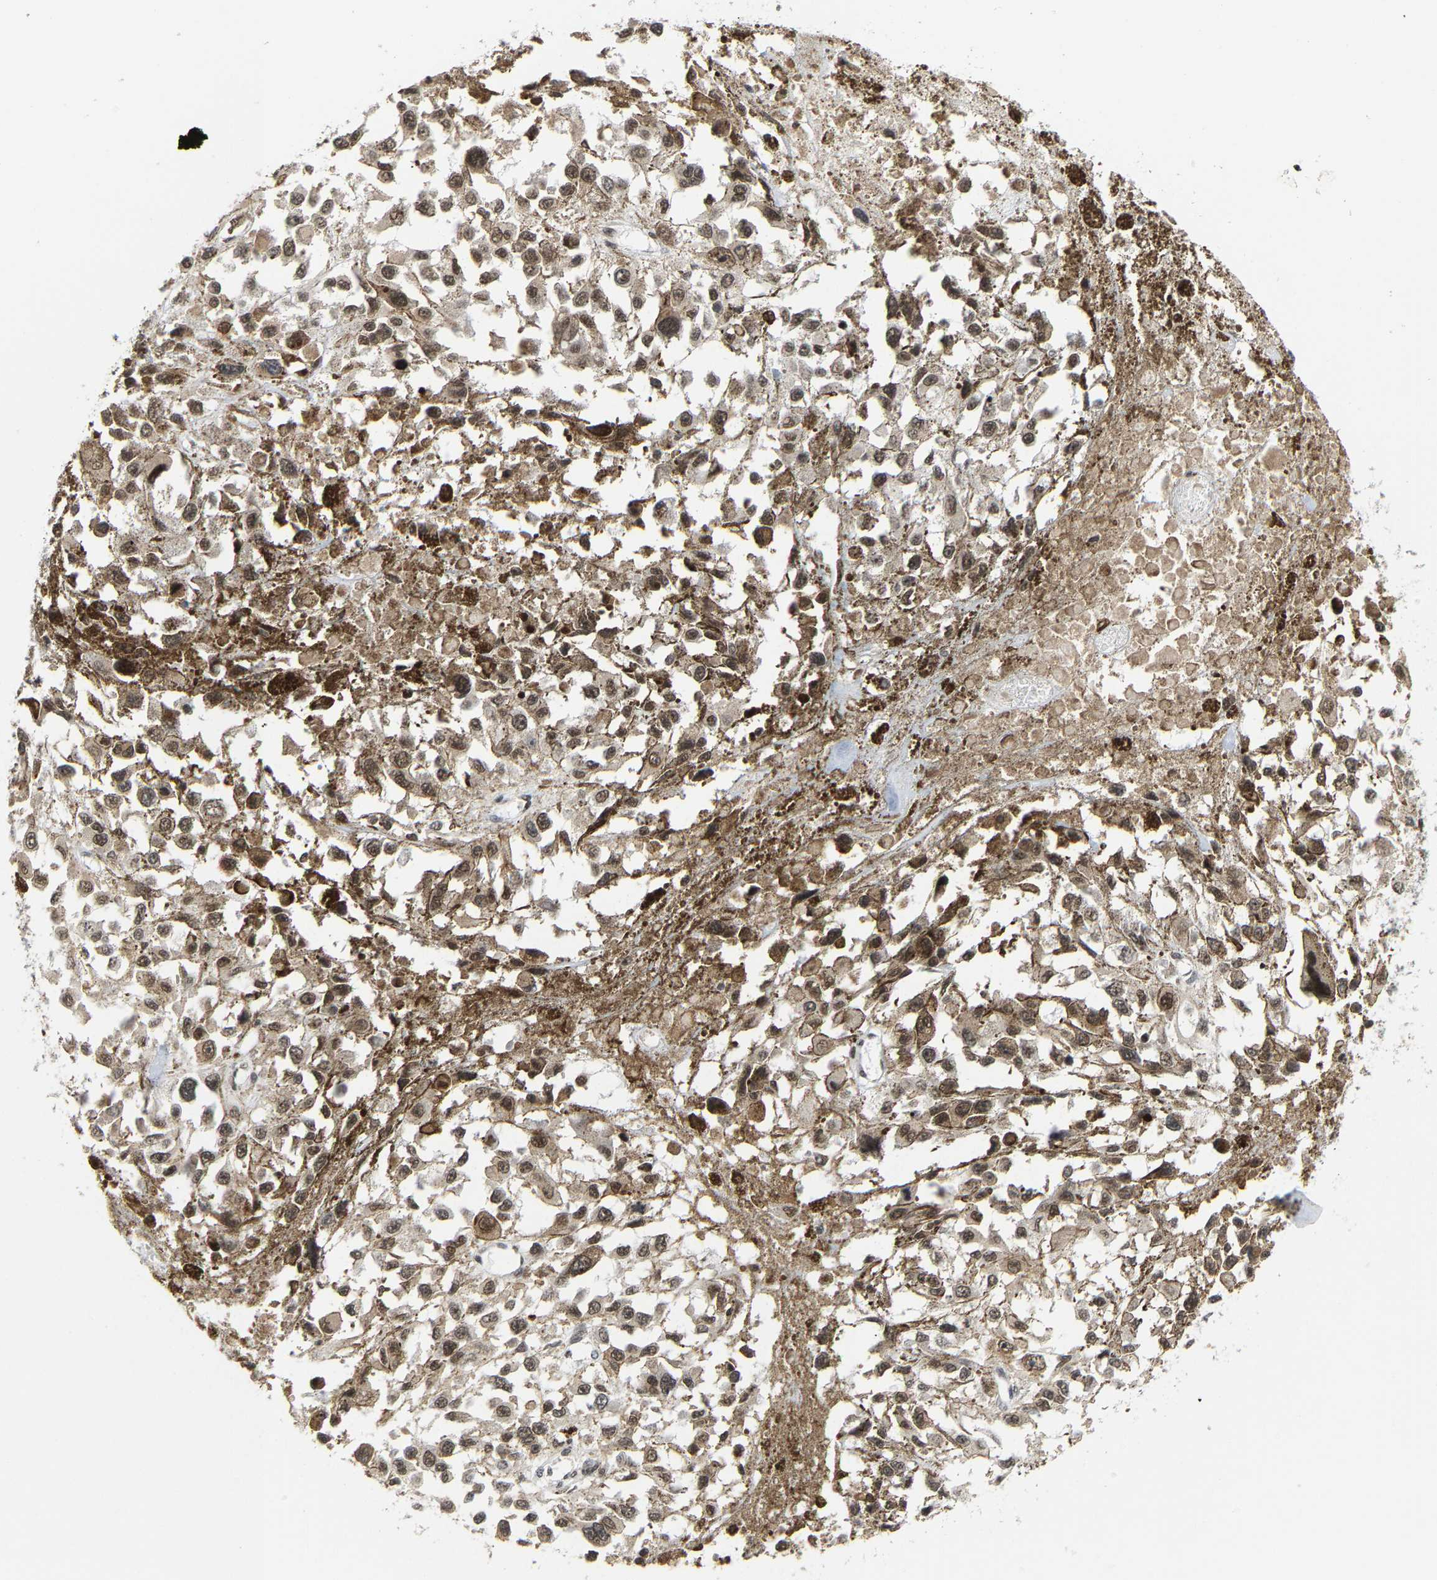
{"staining": {"intensity": "moderate", "quantity": ">75%", "location": "nuclear"}, "tissue": "melanoma", "cell_type": "Tumor cells", "image_type": "cancer", "snomed": [{"axis": "morphology", "description": "Malignant melanoma, Metastatic site"}, {"axis": "topography", "description": "Lymph node"}], "caption": "Human melanoma stained with a brown dye exhibits moderate nuclear positive positivity in approximately >75% of tumor cells.", "gene": "ANKRD6", "patient": {"sex": "male", "age": 59}}